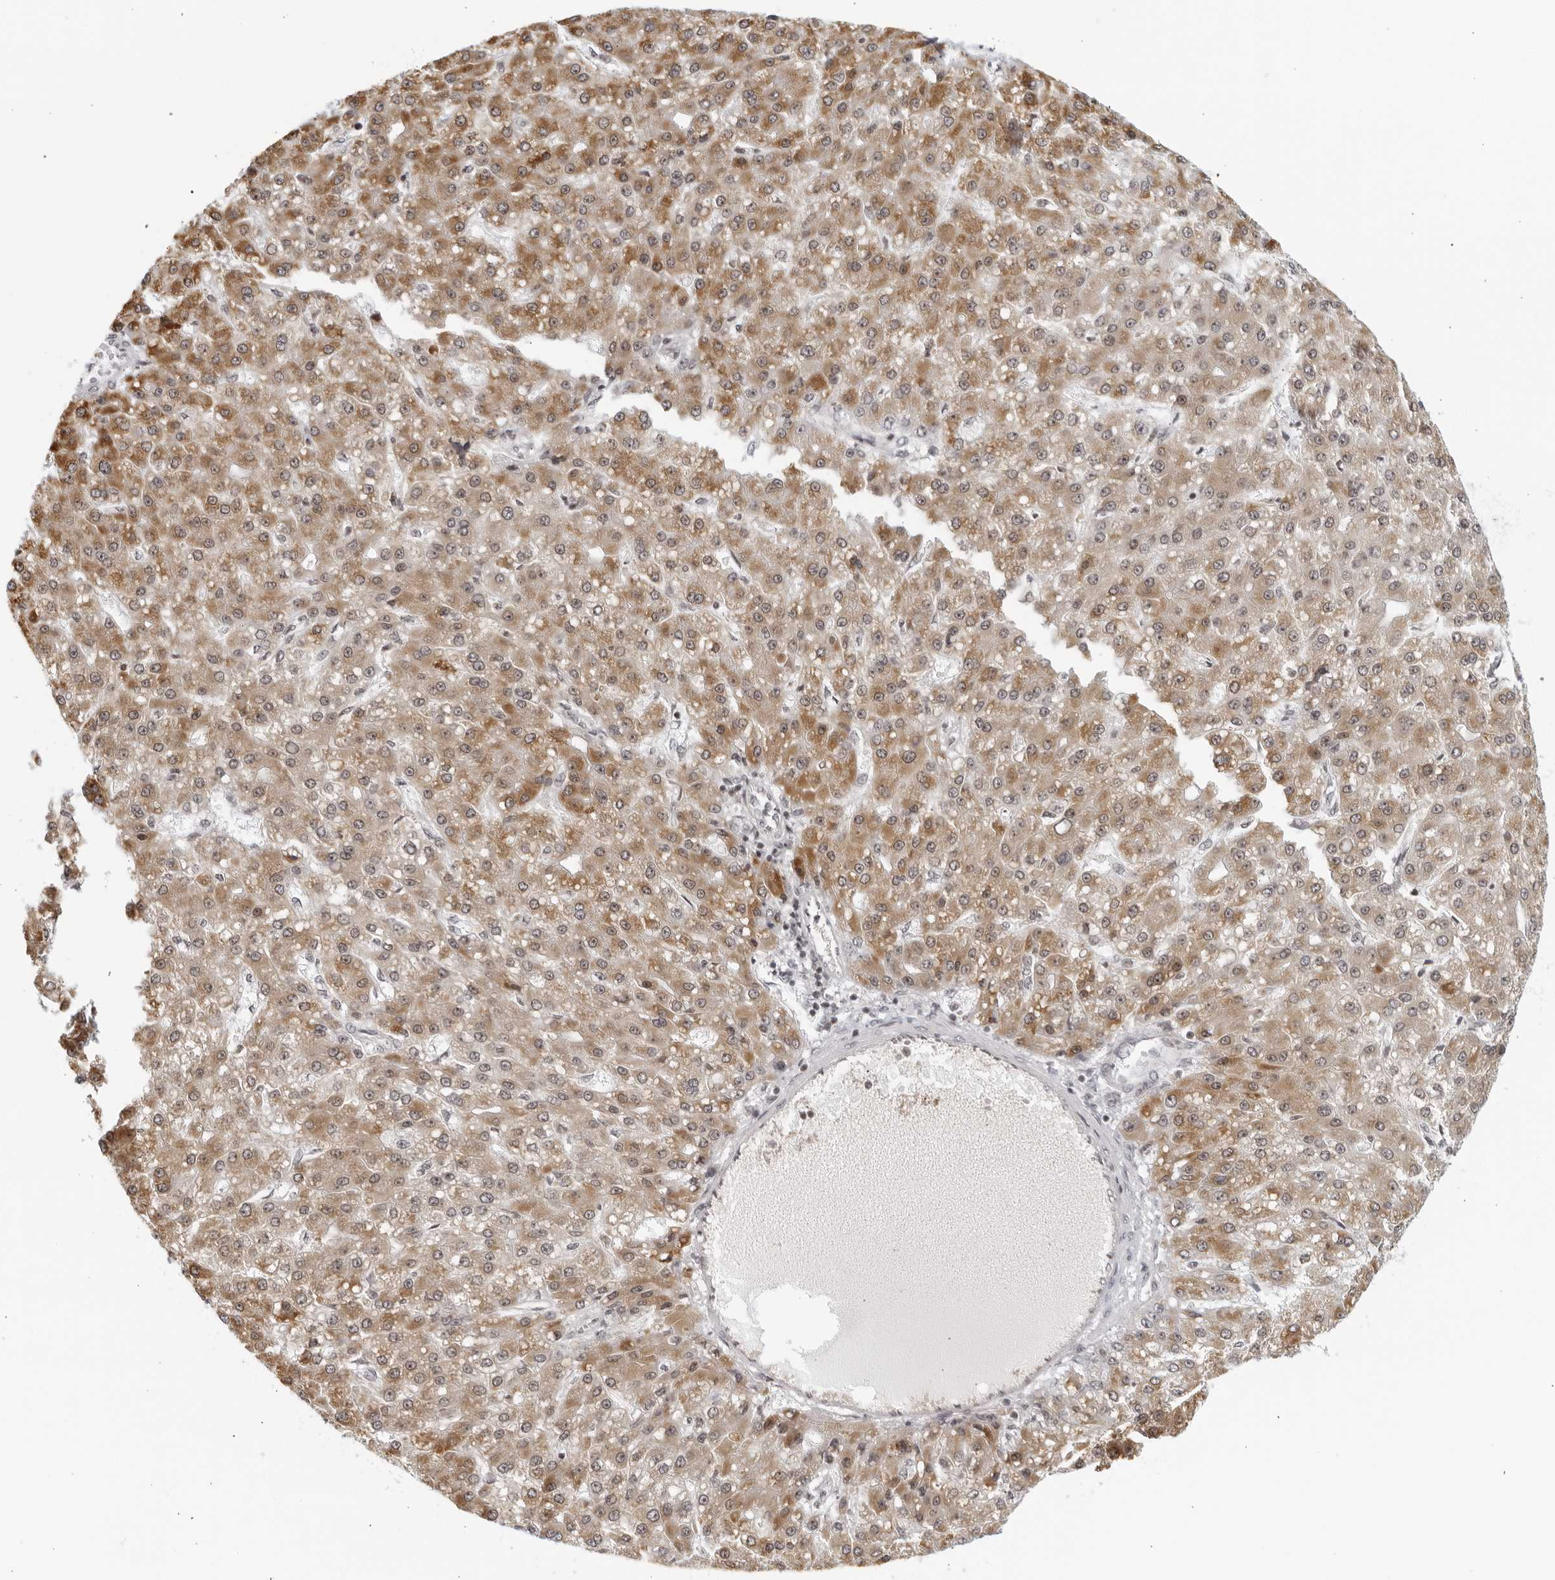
{"staining": {"intensity": "moderate", "quantity": ">75%", "location": "cytoplasmic/membranous"}, "tissue": "liver cancer", "cell_type": "Tumor cells", "image_type": "cancer", "snomed": [{"axis": "morphology", "description": "Carcinoma, Hepatocellular, NOS"}, {"axis": "topography", "description": "Liver"}], "caption": "Immunohistochemistry (IHC) photomicrograph of neoplastic tissue: human liver cancer (hepatocellular carcinoma) stained using immunohistochemistry reveals medium levels of moderate protein expression localized specifically in the cytoplasmic/membranous of tumor cells, appearing as a cytoplasmic/membranous brown color.", "gene": "RAB11FIP3", "patient": {"sex": "male", "age": 67}}